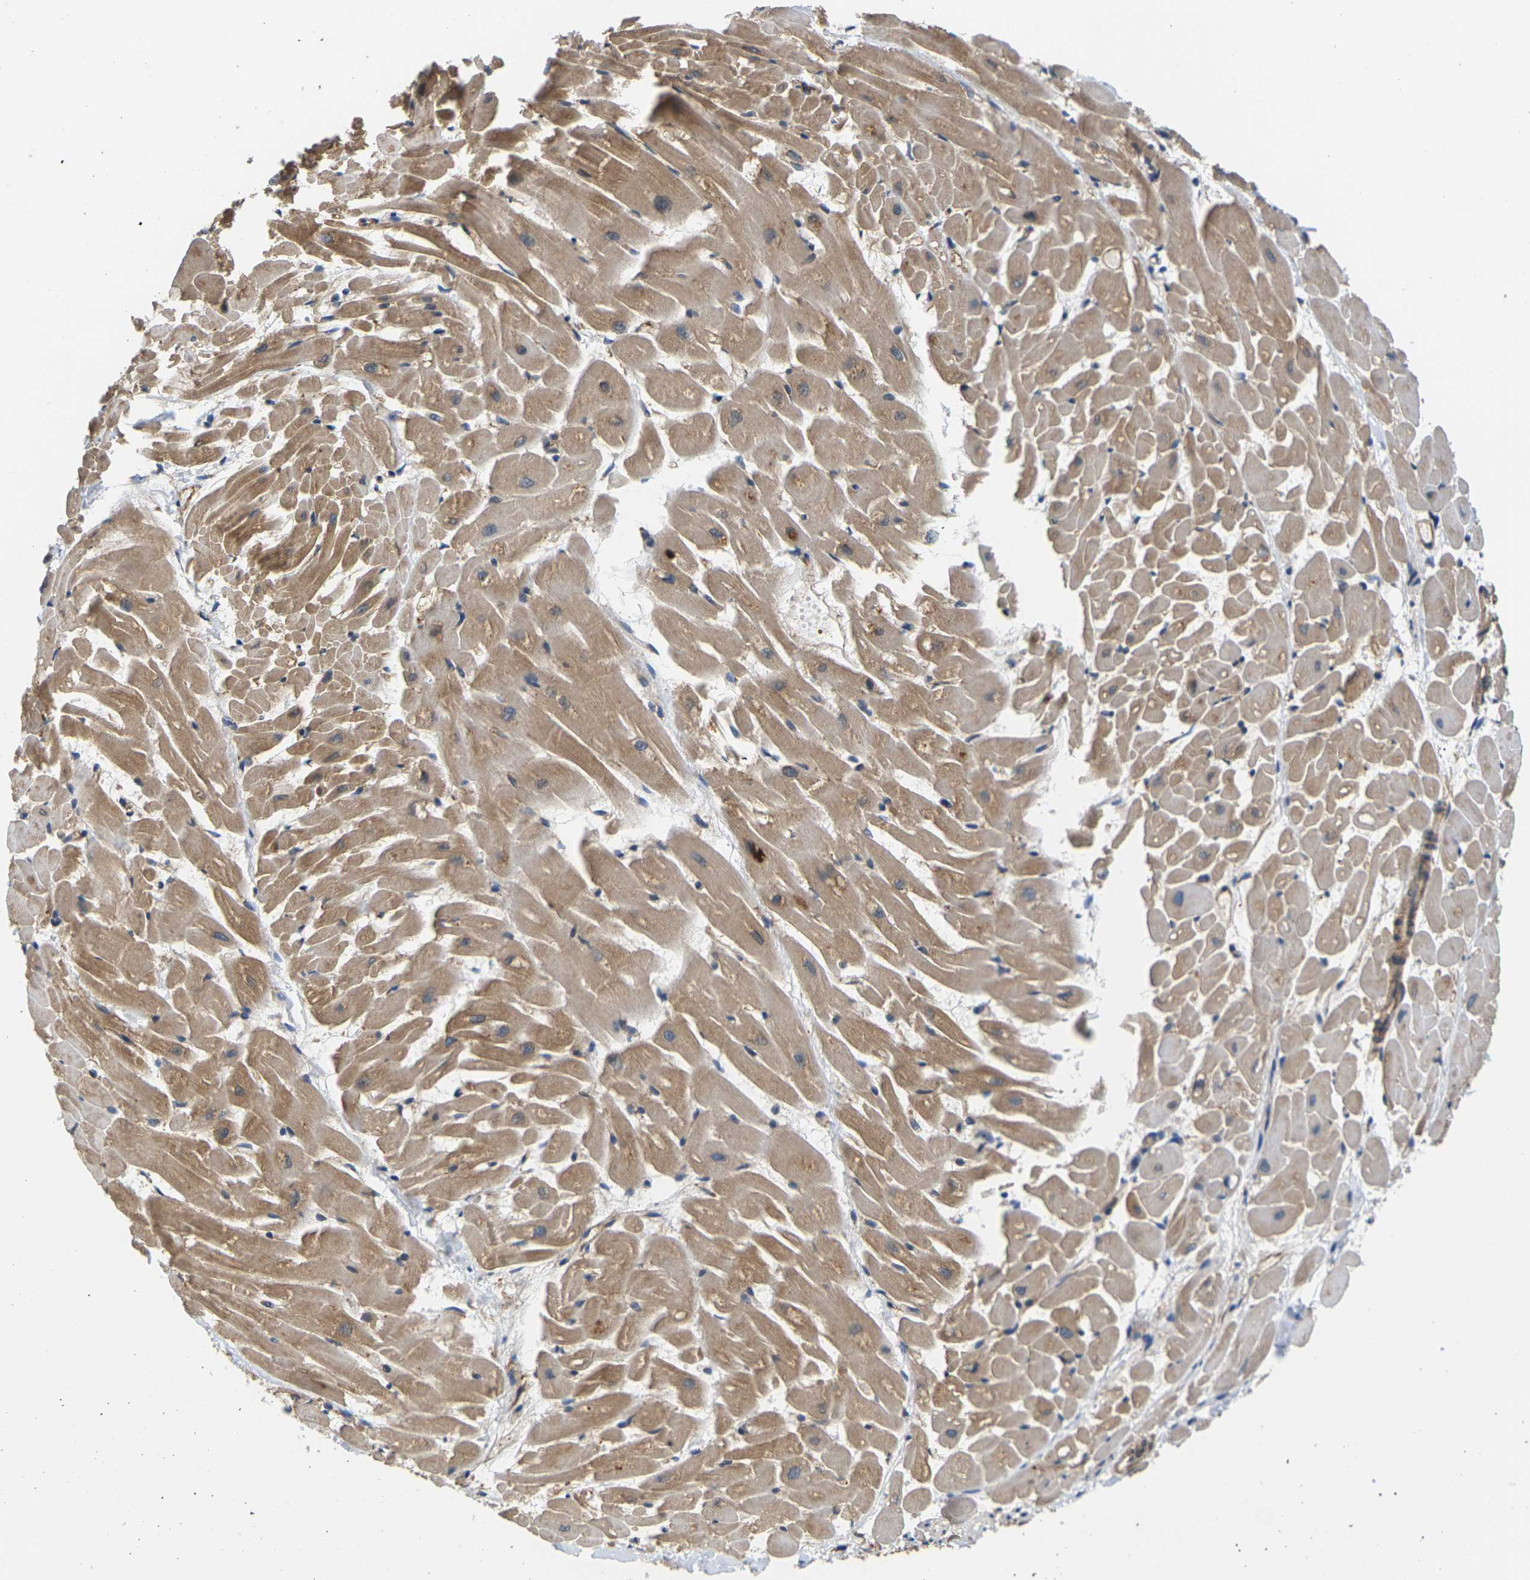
{"staining": {"intensity": "moderate", "quantity": ">75%", "location": "cytoplasmic/membranous"}, "tissue": "heart muscle", "cell_type": "Cardiomyocytes", "image_type": "normal", "snomed": [{"axis": "morphology", "description": "Normal tissue, NOS"}, {"axis": "topography", "description": "Heart"}], "caption": "Immunohistochemical staining of unremarkable human heart muscle reveals >75% levels of moderate cytoplasmic/membranous protein positivity in about >75% of cardiomyocytes. Using DAB (brown) and hematoxylin (blue) stains, captured at high magnification using brightfield microscopy.", "gene": "NRAS", "patient": {"sex": "female", "age": 19}}